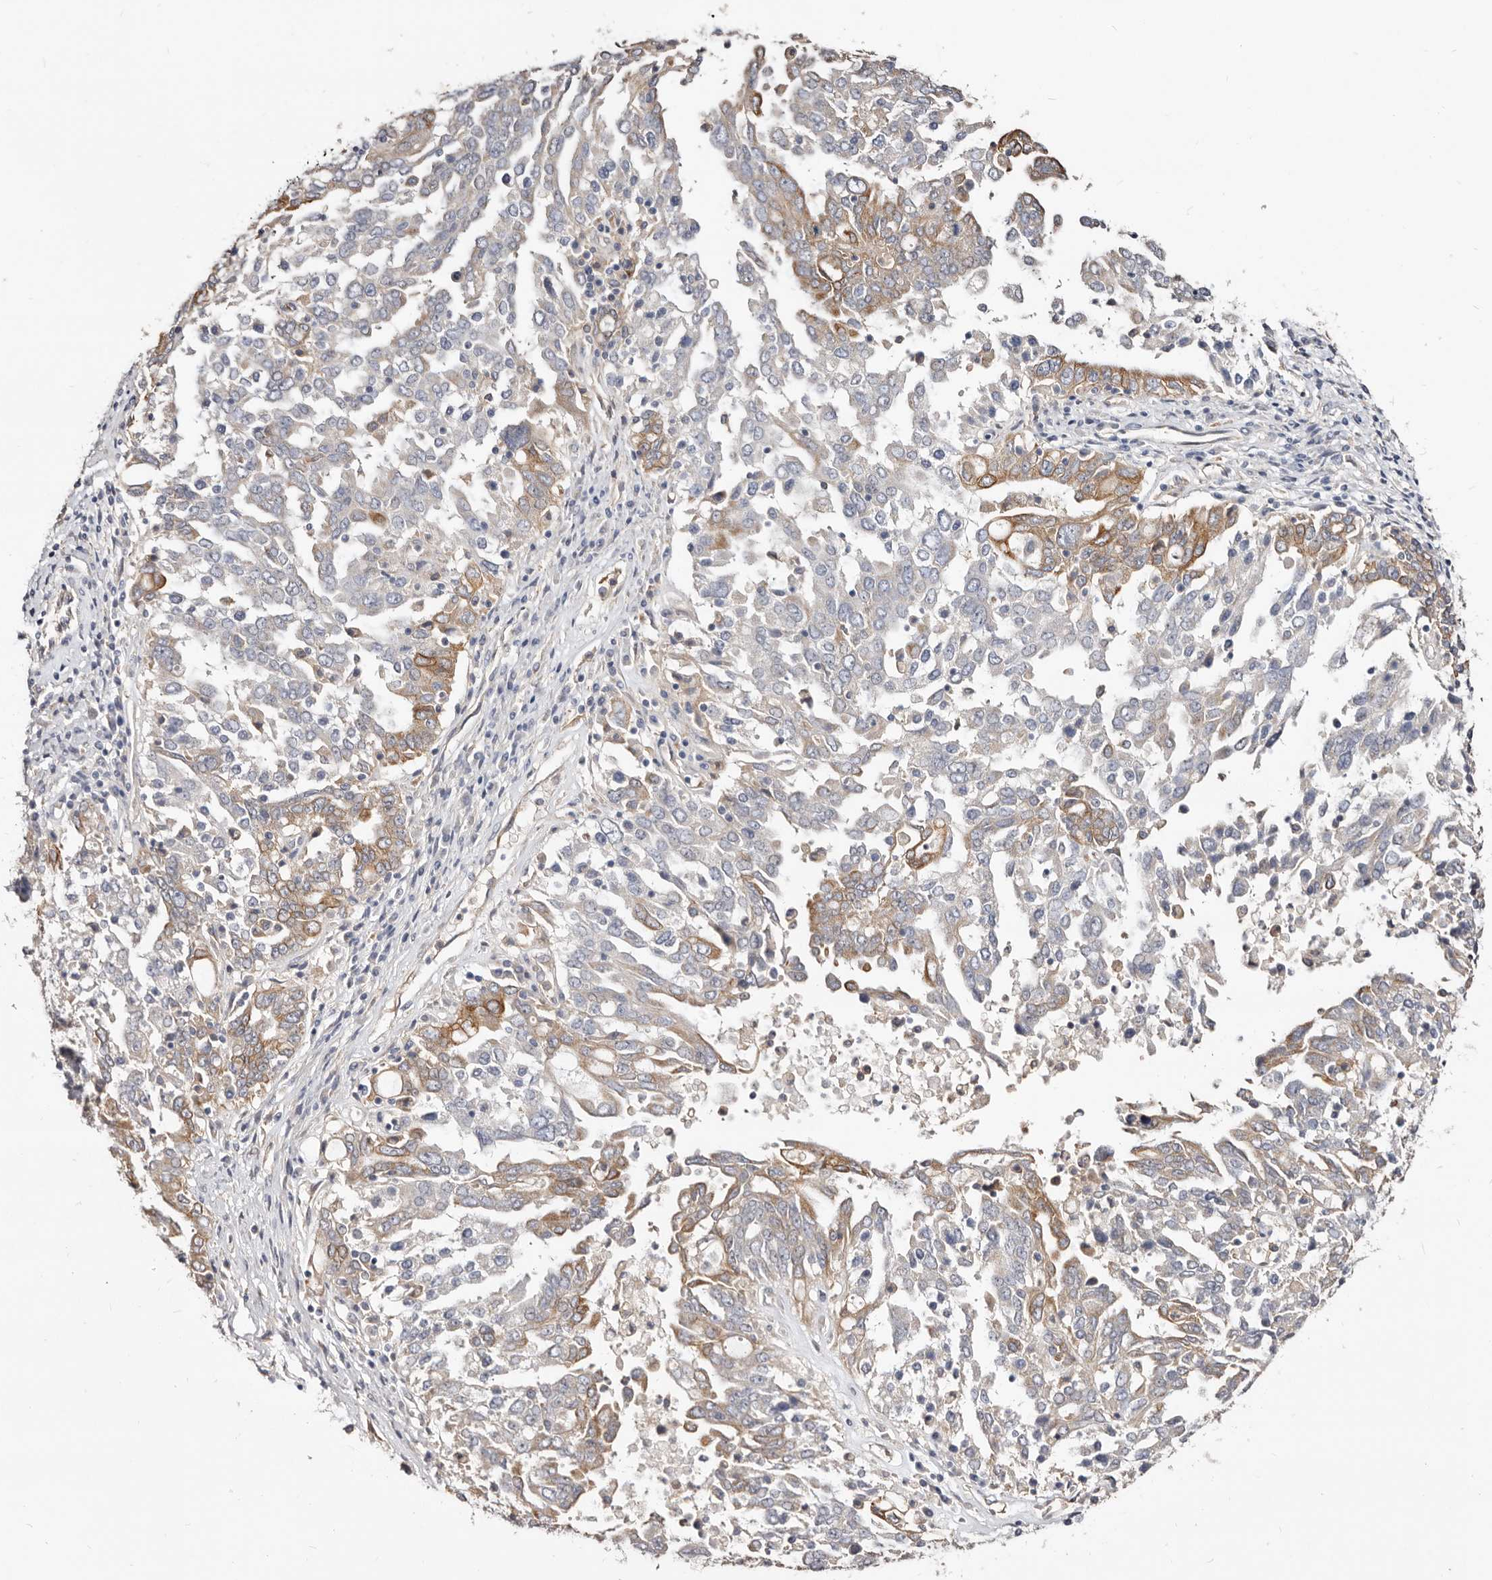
{"staining": {"intensity": "moderate", "quantity": "<25%", "location": "cytoplasmic/membranous"}, "tissue": "ovarian cancer", "cell_type": "Tumor cells", "image_type": "cancer", "snomed": [{"axis": "morphology", "description": "Carcinoma, endometroid"}, {"axis": "topography", "description": "Ovary"}], "caption": "Human ovarian cancer stained with a brown dye displays moderate cytoplasmic/membranous positive staining in about <25% of tumor cells.", "gene": "LRRC25", "patient": {"sex": "female", "age": 62}}